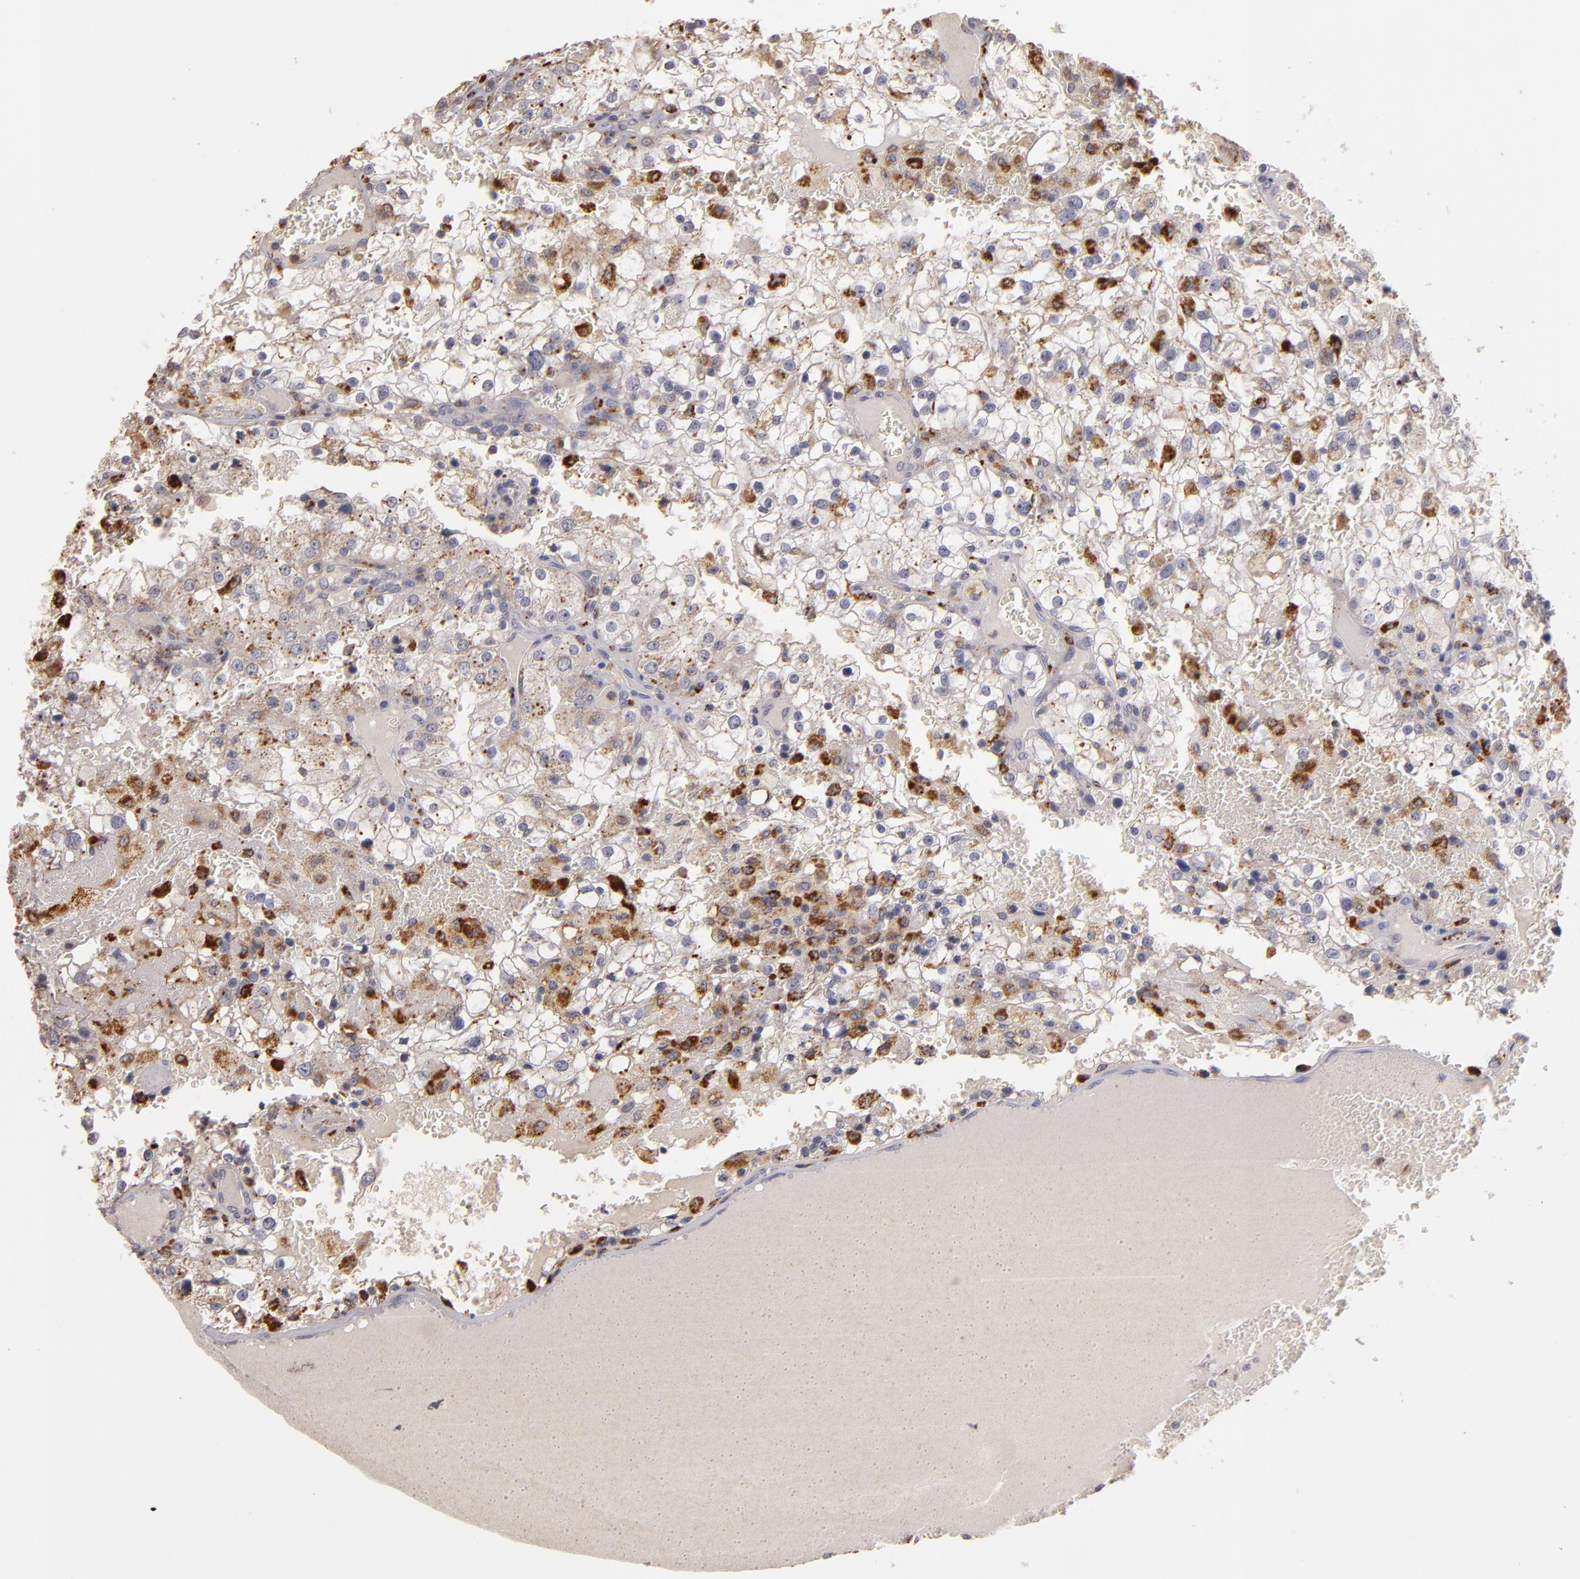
{"staining": {"intensity": "weak", "quantity": ">75%", "location": "cytoplasmic/membranous"}, "tissue": "renal cancer", "cell_type": "Tumor cells", "image_type": "cancer", "snomed": [{"axis": "morphology", "description": "Adenocarcinoma, NOS"}, {"axis": "topography", "description": "Kidney"}], "caption": "Immunohistochemistry (IHC) photomicrograph of neoplastic tissue: human renal cancer stained using IHC exhibits low levels of weak protein expression localized specifically in the cytoplasmic/membranous of tumor cells, appearing as a cytoplasmic/membranous brown color.", "gene": "TRAF1", "patient": {"sex": "female", "age": 74}}